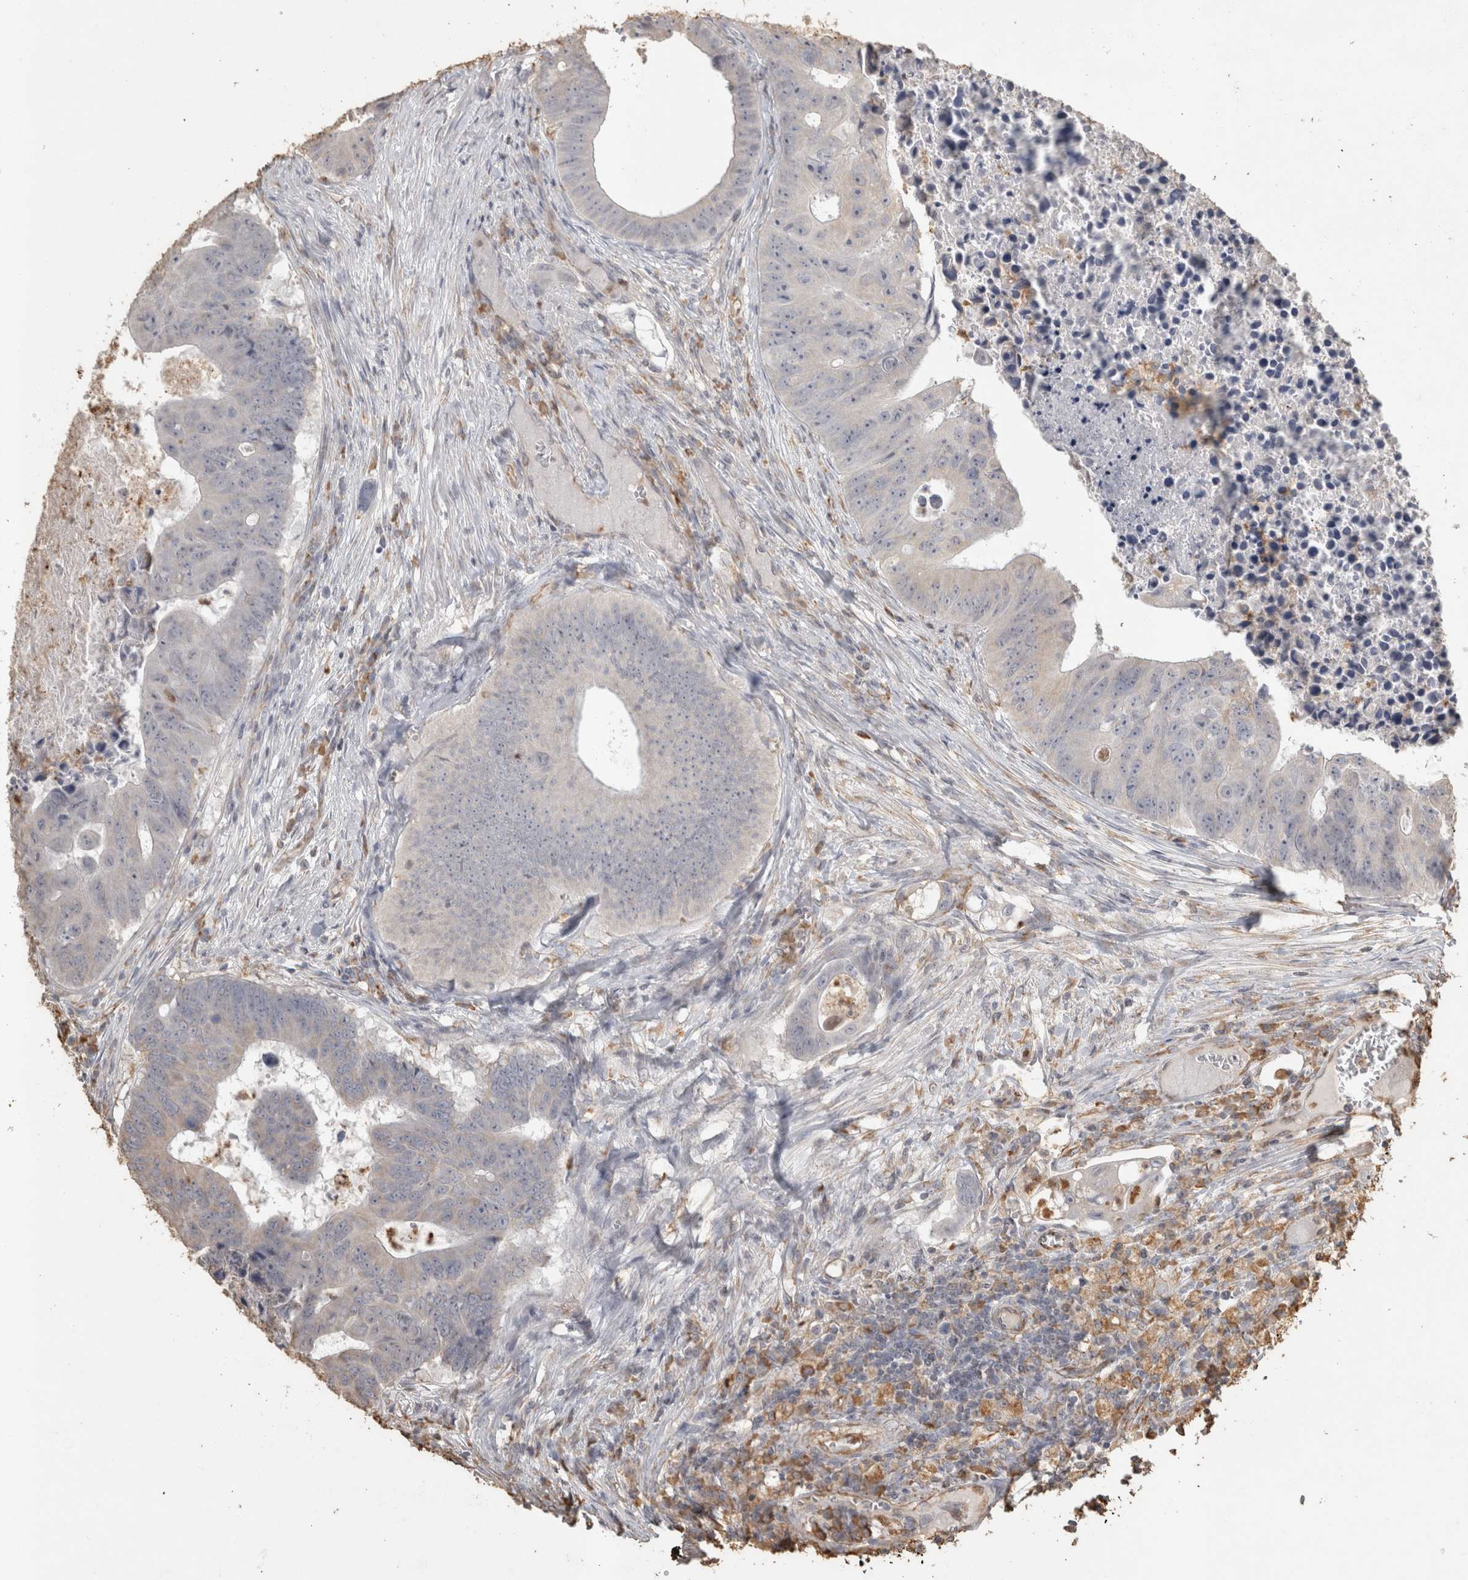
{"staining": {"intensity": "negative", "quantity": "none", "location": "none"}, "tissue": "colorectal cancer", "cell_type": "Tumor cells", "image_type": "cancer", "snomed": [{"axis": "morphology", "description": "Adenocarcinoma, NOS"}, {"axis": "topography", "description": "Colon"}], "caption": "Immunohistochemistry histopathology image of colorectal cancer stained for a protein (brown), which shows no positivity in tumor cells.", "gene": "REPS2", "patient": {"sex": "male", "age": 87}}